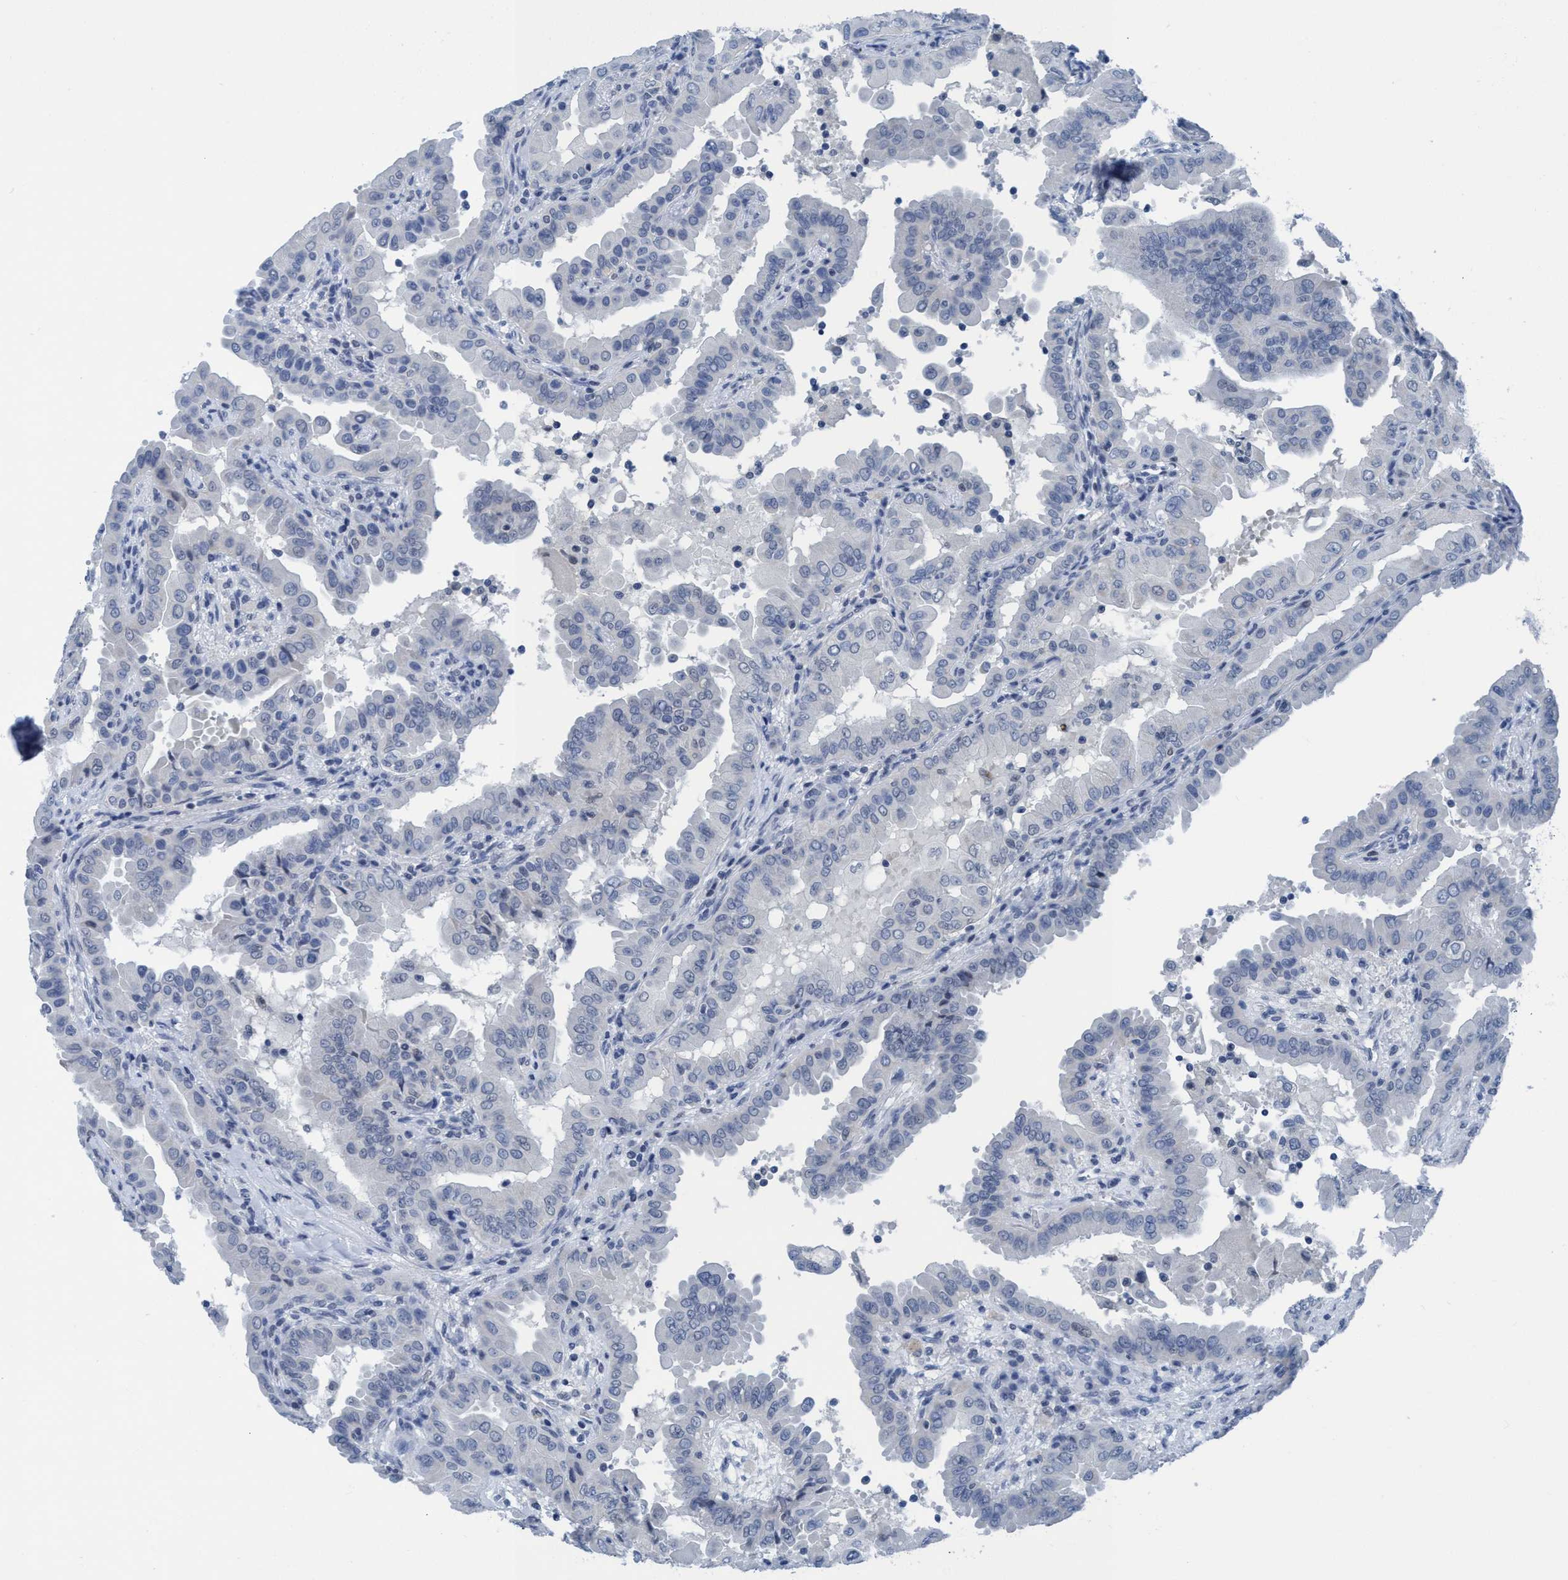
{"staining": {"intensity": "negative", "quantity": "none", "location": "none"}, "tissue": "thyroid cancer", "cell_type": "Tumor cells", "image_type": "cancer", "snomed": [{"axis": "morphology", "description": "Papillary adenocarcinoma, NOS"}, {"axis": "topography", "description": "Thyroid gland"}], "caption": "An immunohistochemistry photomicrograph of papillary adenocarcinoma (thyroid) is shown. There is no staining in tumor cells of papillary adenocarcinoma (thyroid). (Brightfield microscopy of DAB (3,3'-diaminobenzidine) immunohistochemistry at high magnification).", "gene": "DNAI1", "patient": {"sex": "male", "age": 33}}